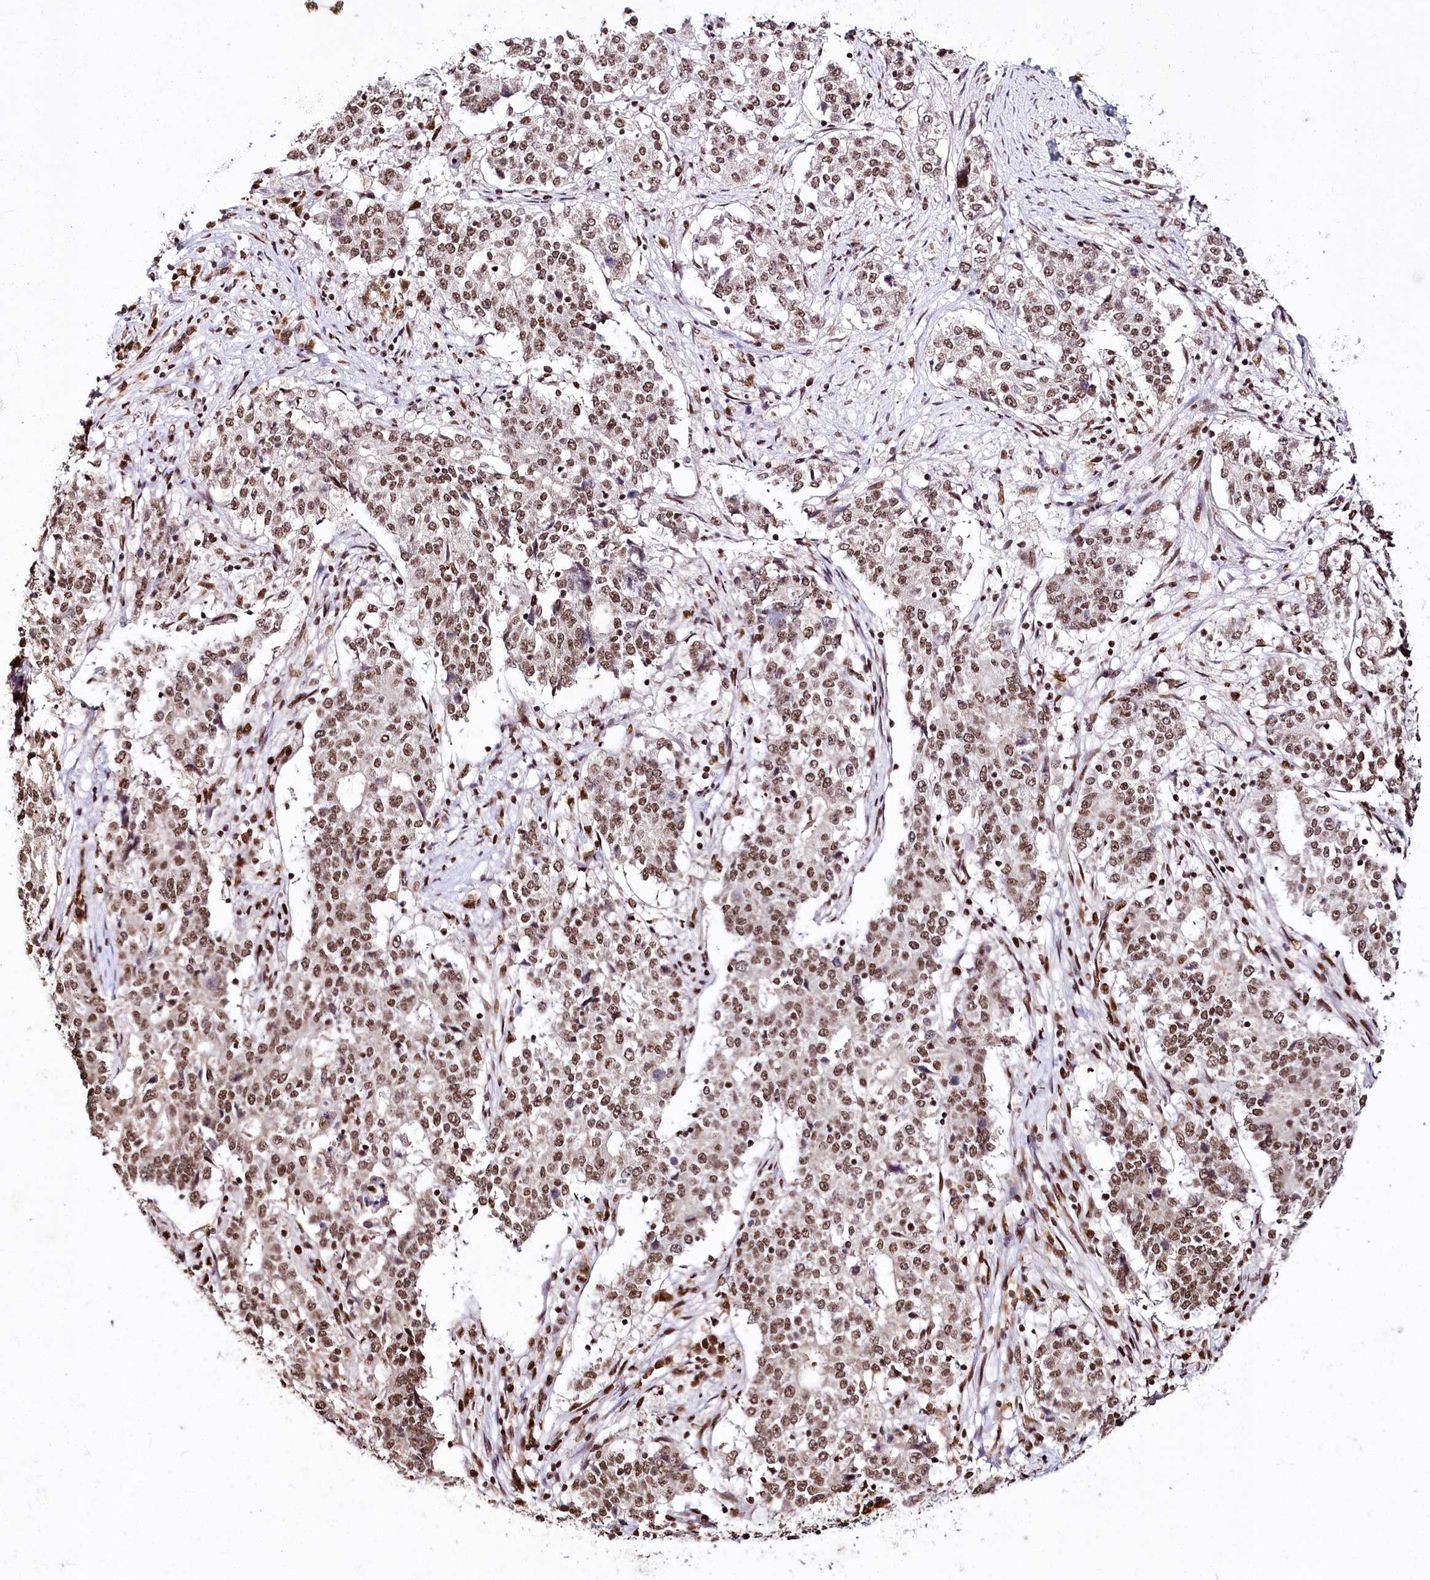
{"staining": {"intensity": "moderate", "quantity": ">75%", "location": "nuclear"}, "tissue": "stomach cancer", "cell_type": "Tumor cells", "image_type": "cancer", "snomed": [{"axis": "morphology", "description": "Adenocarcinoma, NOS"}, {"axis": "topography", "description": "Stomach"}], "caption": "Protein staining shows moderate nuclear positivity in approximately >75% of tumor cells in stomach cancer (adenocarcinoma).", "gene": "SMARCE1", "patient": {"sex": "male", "age": 59}}